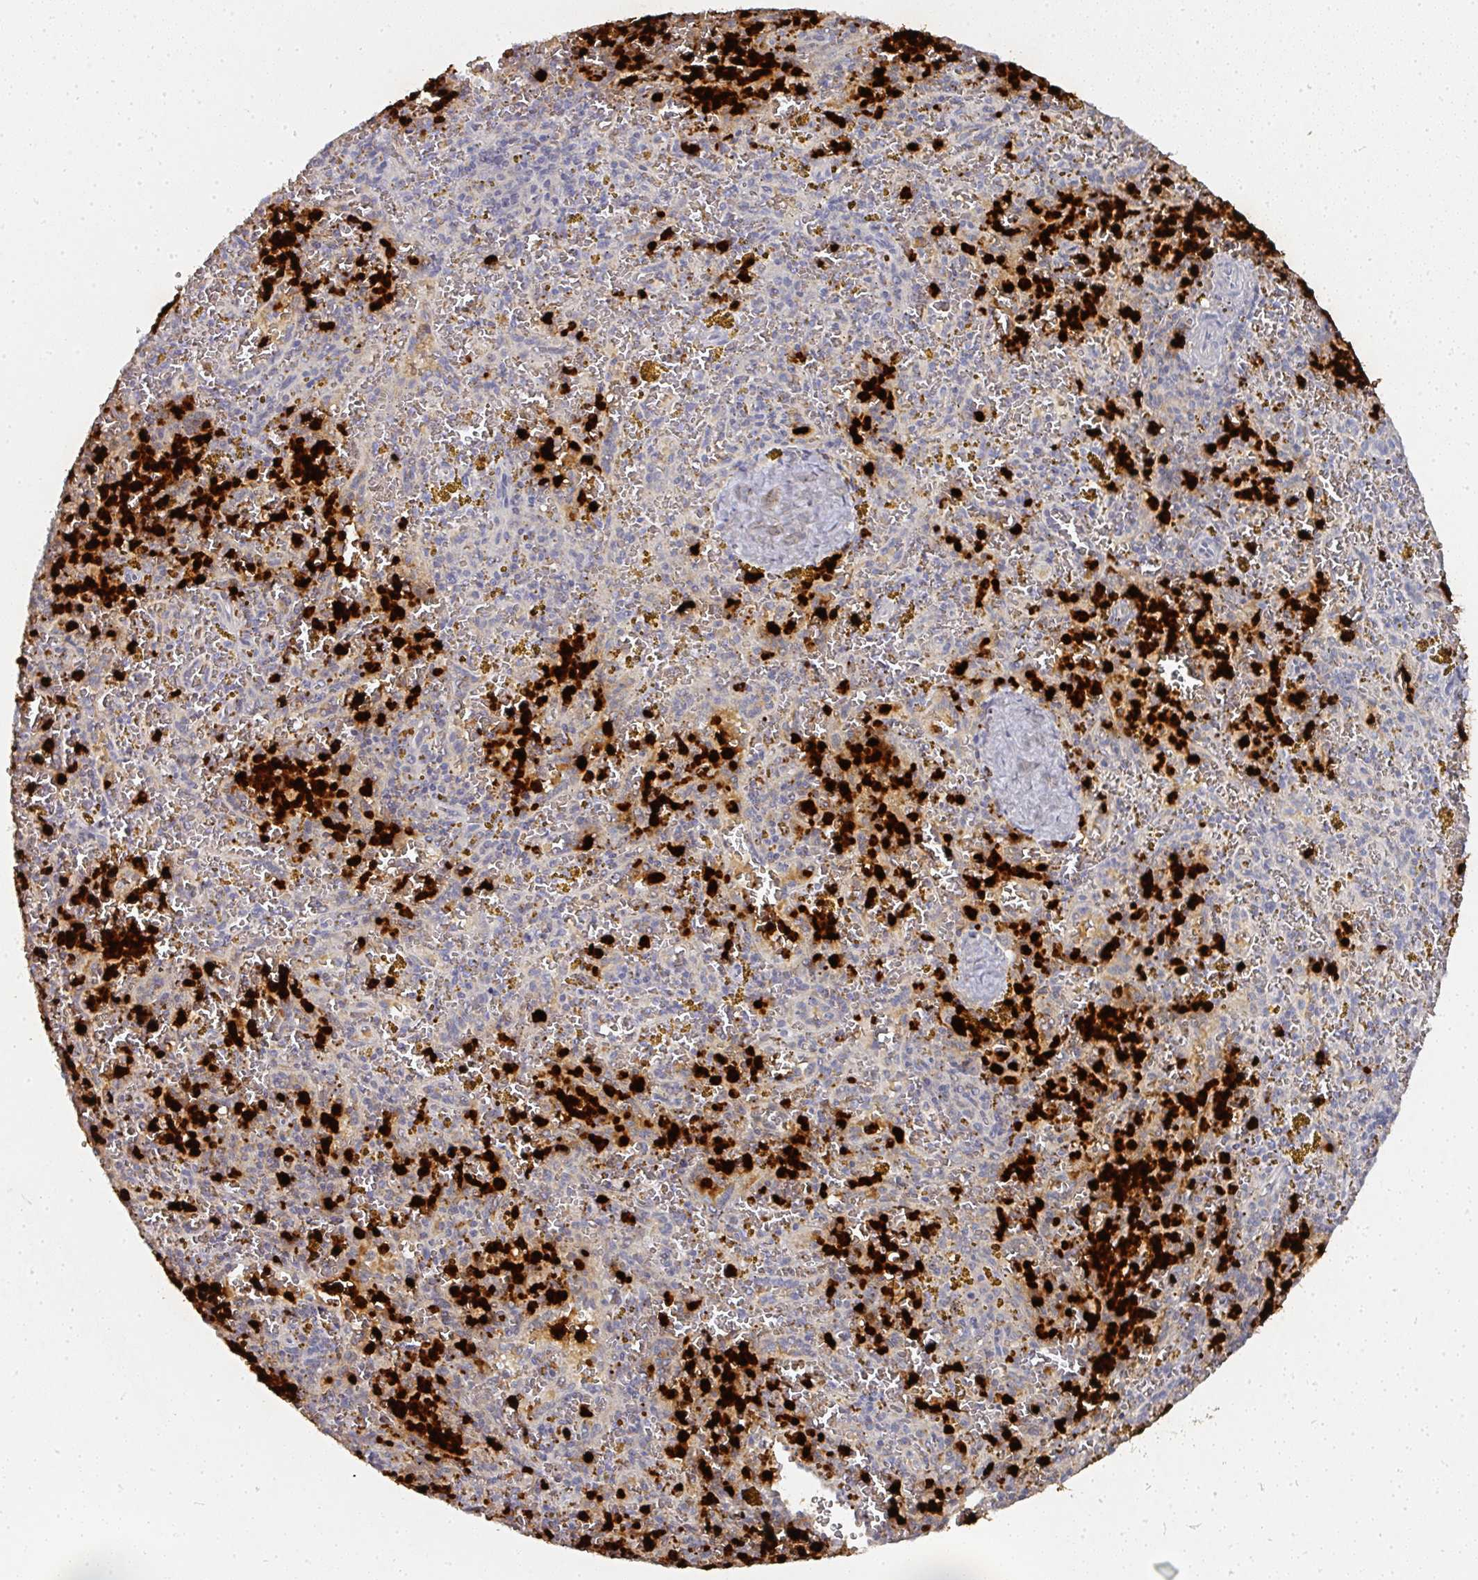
{"staining": {"intensity": "strong", "quantity": "25%-75%", "location": "cytoplasmic/membranous"}, "tissue": "spleen", "cell_type": "Cells in red pulp", "image_type": "normal", "snomed": [{"axis": "morphology", "description": "Normal tissue, NOS"}, {"axis": "topography", "description": "Spleen"}], "caption": "A histopathology image of human spleen stained for a protein demonstrates strong cytoplasmic/membranous brown staining in cells in red pulp.", "gene": "CAMP", "patient": {"sex": "male", "age": 57}}